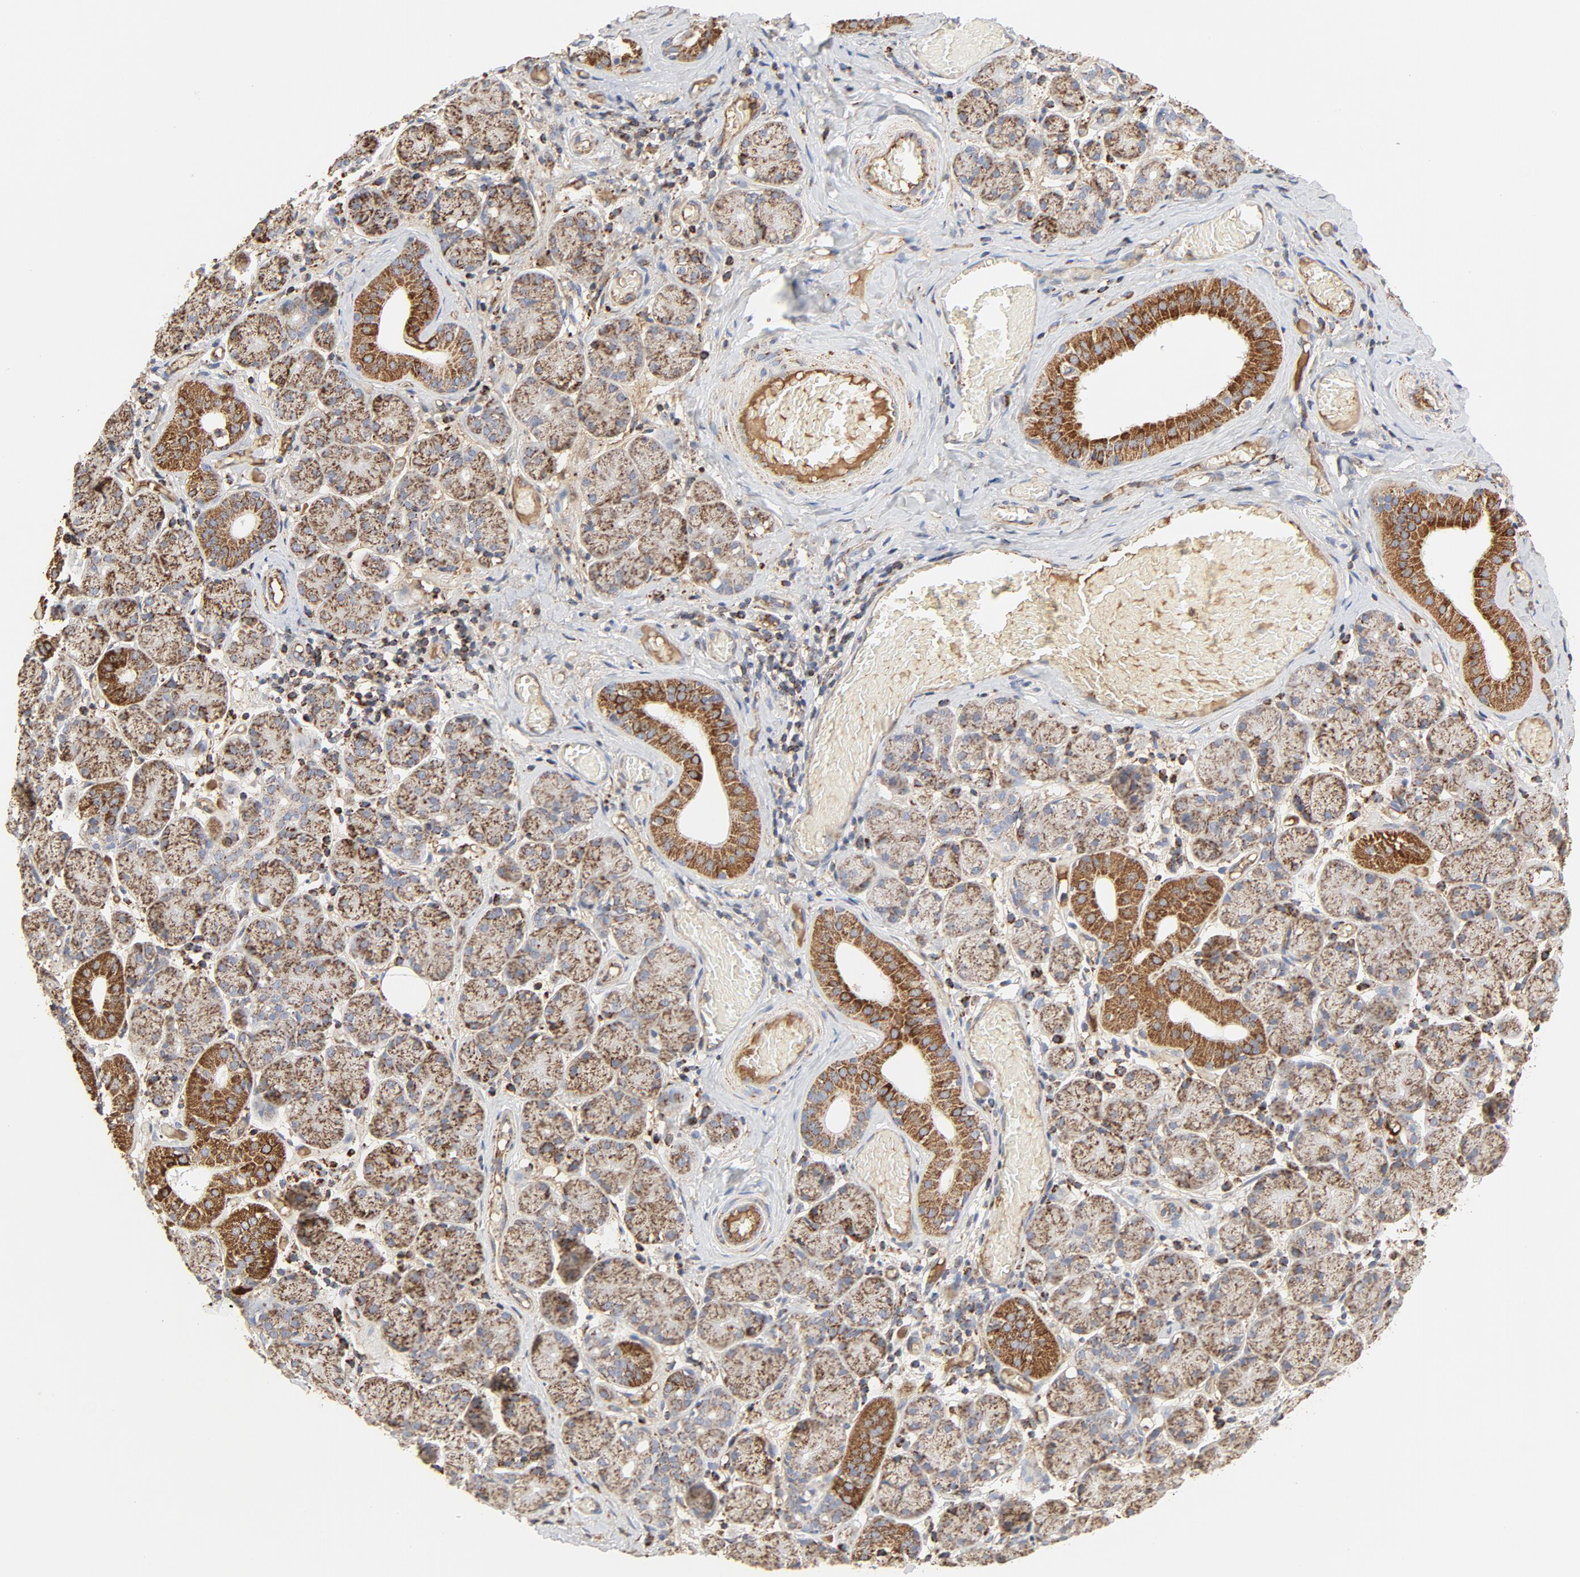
{"staining": {"intensity": "strong", "quantity": ">75%", "location": "cytoplasmic/membranous"}, "tissue": "salivary gland", "cell_type": "Glandular cells", "image_type": "normal", "snomed": [{"axis": "morphology", "description": "Normal tissue, NOS"}, {"axis": "topography", "description": "Salivary gland"}], "caption": "Immunohistochemical staining of unremarkable human salivary gland exhibits >75% levels of strong cytoplasmic/membranous protein positivity in about >75% of glandular cells.", "gene": "PCNX4", "patient": {"sex": "female", "age": 24}}